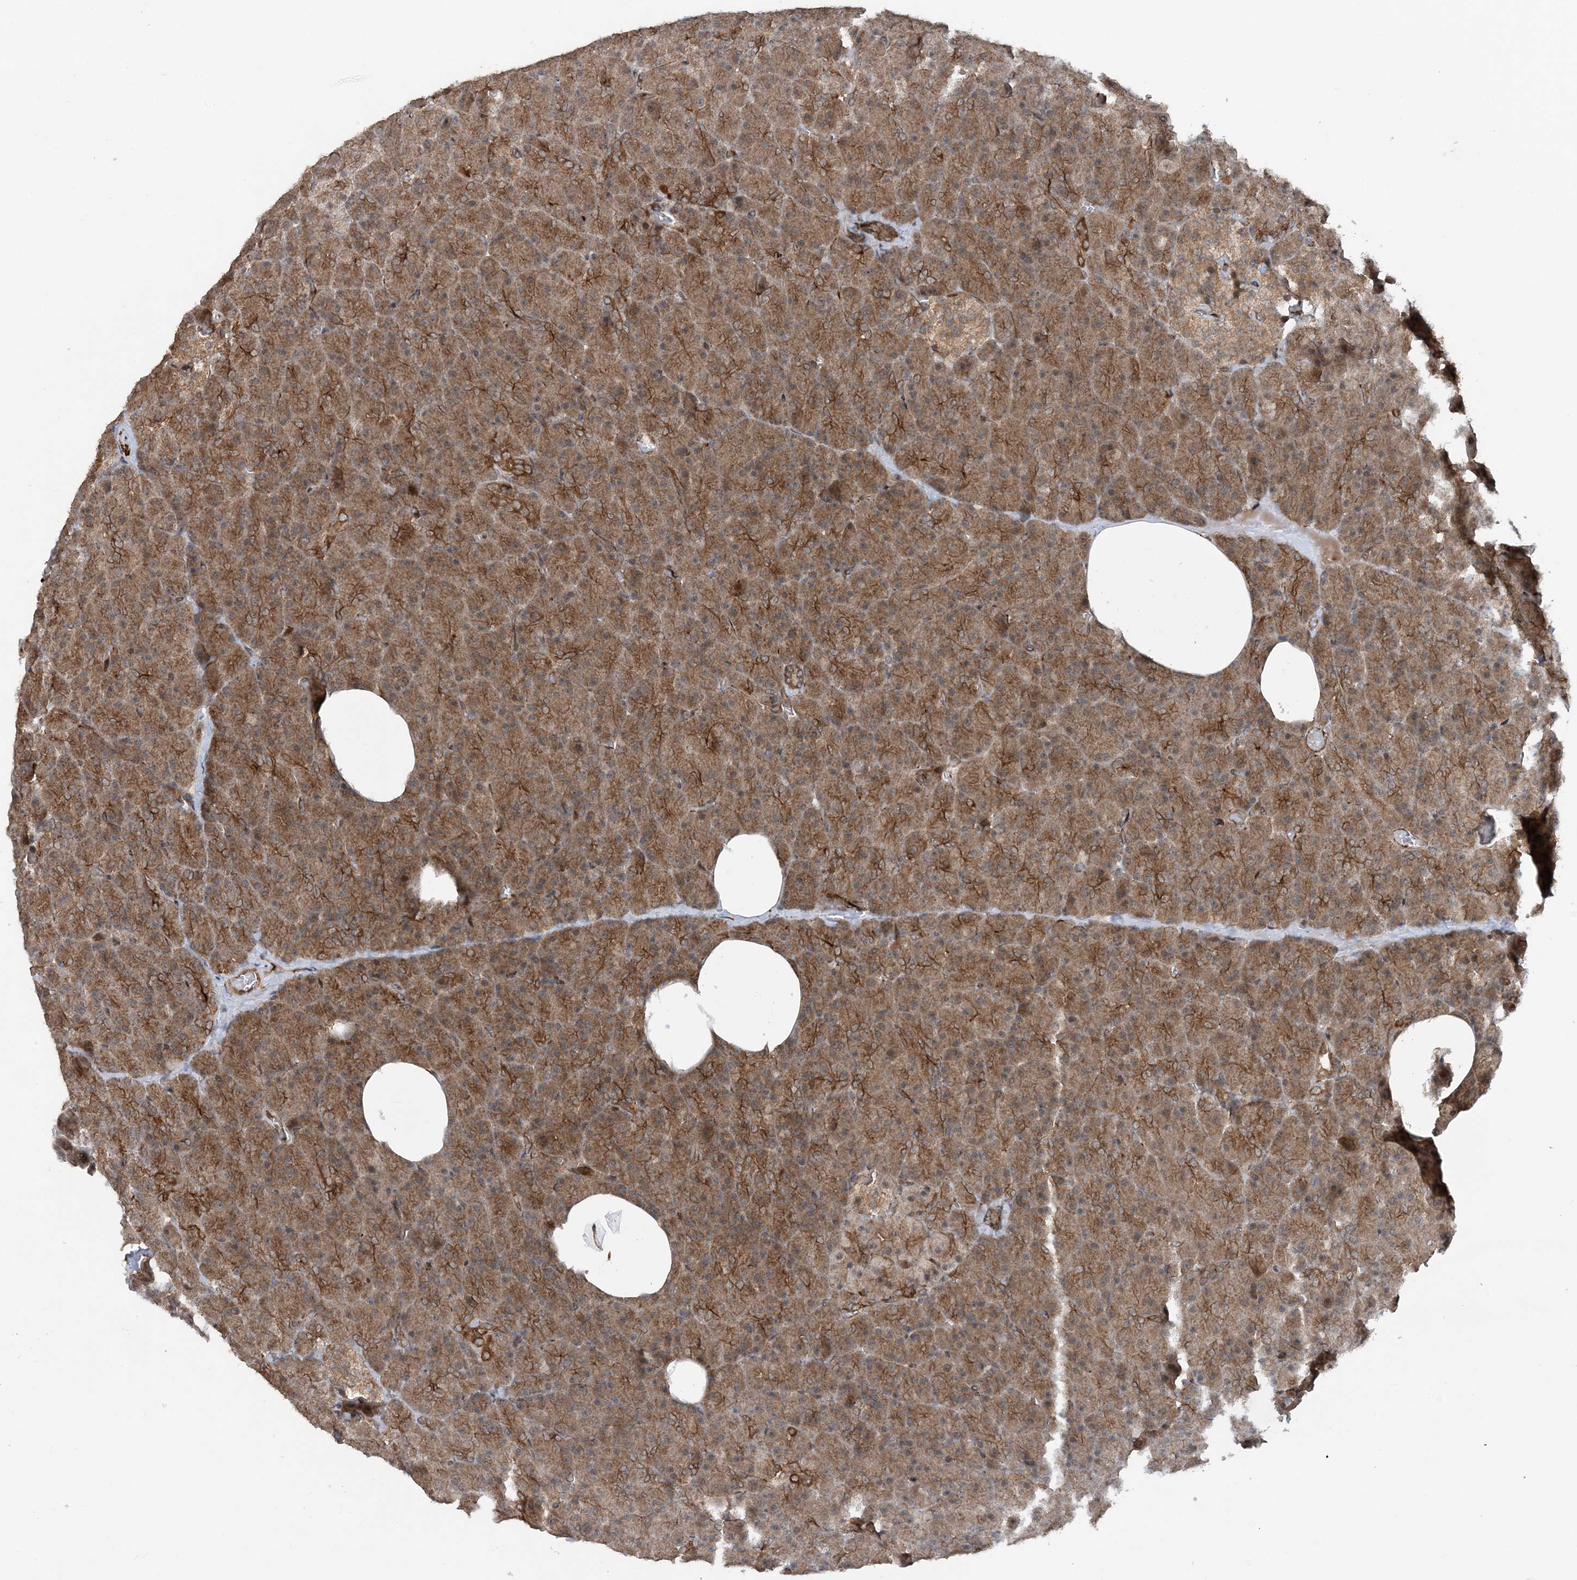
{"staining": {"intensity": "moderate", "quantity": ">75%", "location": "cytoplasmic/membranous"}, "tissue": "pancreas", "cell_type": "Exocrine glandular cells", "image_type": "normal", "snomed": [{"axis": "morphology", "description": "Normal tissue, NOS"}, {"axis": "morphology", "description": "Carcinoid, malignant, NOS"}, {"axis": "topography", "description": "Pancreas"}], "caption": "Immunohistochemical staining of benign human pancreas displays >75% levels of moderate cytoplasmic/membranous protein expression in approximately >75% of exocrine glandular cells.", "gene": "HEMK1", "patient": {"sex": "female", "age": 35}}